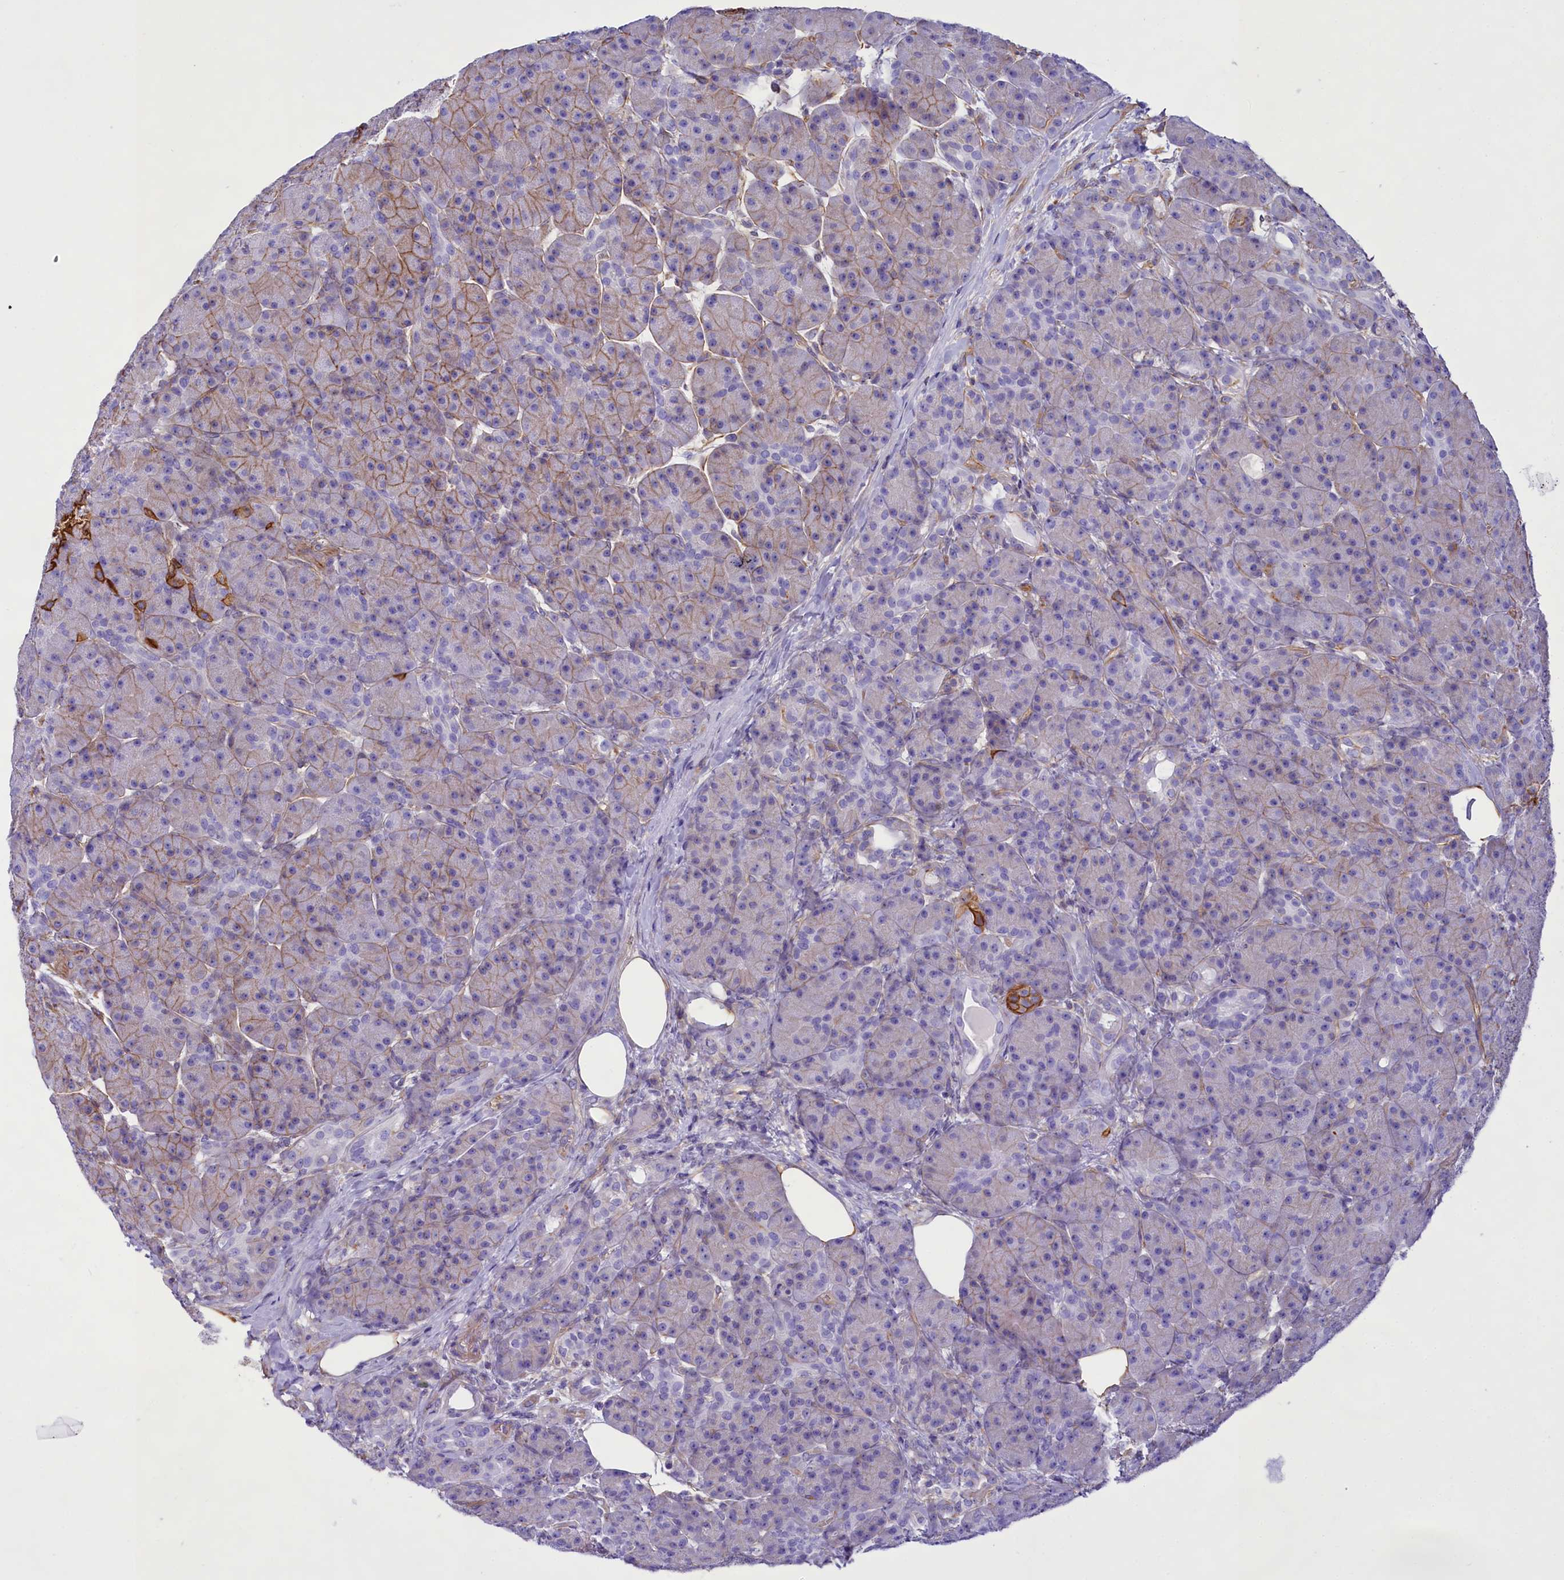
{"staining": {"intensity": "moderate", "quantity": "25%-75%", "location": "cytoplasmic/membranous"}, "tissue": "pancreas", "cell_type": "Exocrine glandular cells", "image_type": "normal", "snomed": [{"axis": "morphology", "description": "Normal tissue, NOS"}, {"axis": "topography", "description": "Pancreas"}], "caption": "Immunohistochemical staining of benign pancreas exhibits moderate cytoplasmic/membranous protein positivity in approximately 25%-75% of exocrine glandular cells.", "gene": "CD99", "patient": {"sex": "male", "age": 63}}